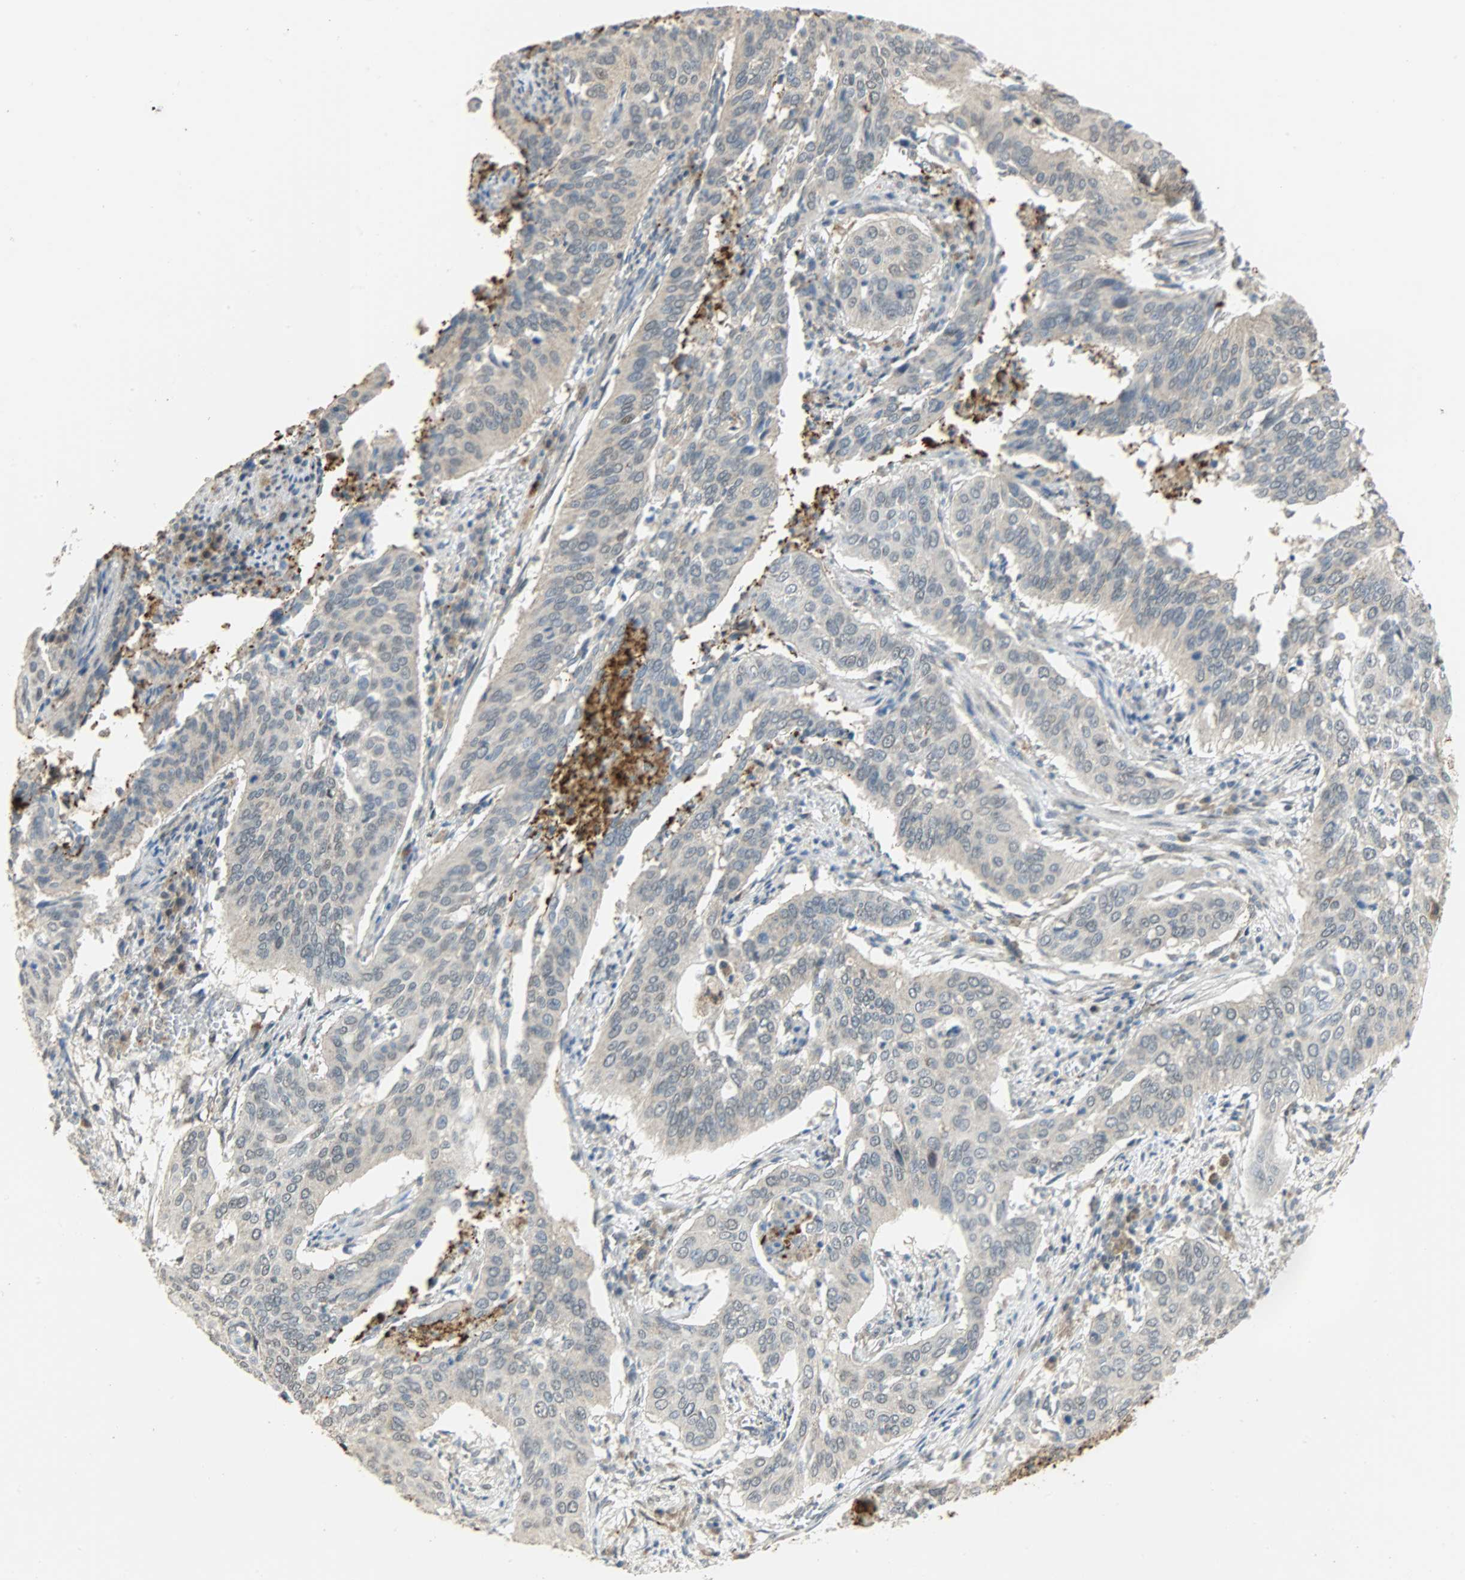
{"staining": {"intensity": "weak", "quantity": ">75%", "location": "cytoplasmic/membranous"}, "tissue": "cervical cancer", "cell_type": "Tumor cells", "image_type": "cancer", "snomed": [{"axis": "morphology", "description": "Squamous cell carcinoma, NOS"}, {"axis": "topography", "description": "Cervix"}], "caption": "IHC image of cervical cancer stained for a protein (brown), which exhibits low levels of weak cytoplasmic/membranous staining in about >75% of tumor cells.", "gene": "GIT2", "patient": {"sex": "female", "age": 39}}